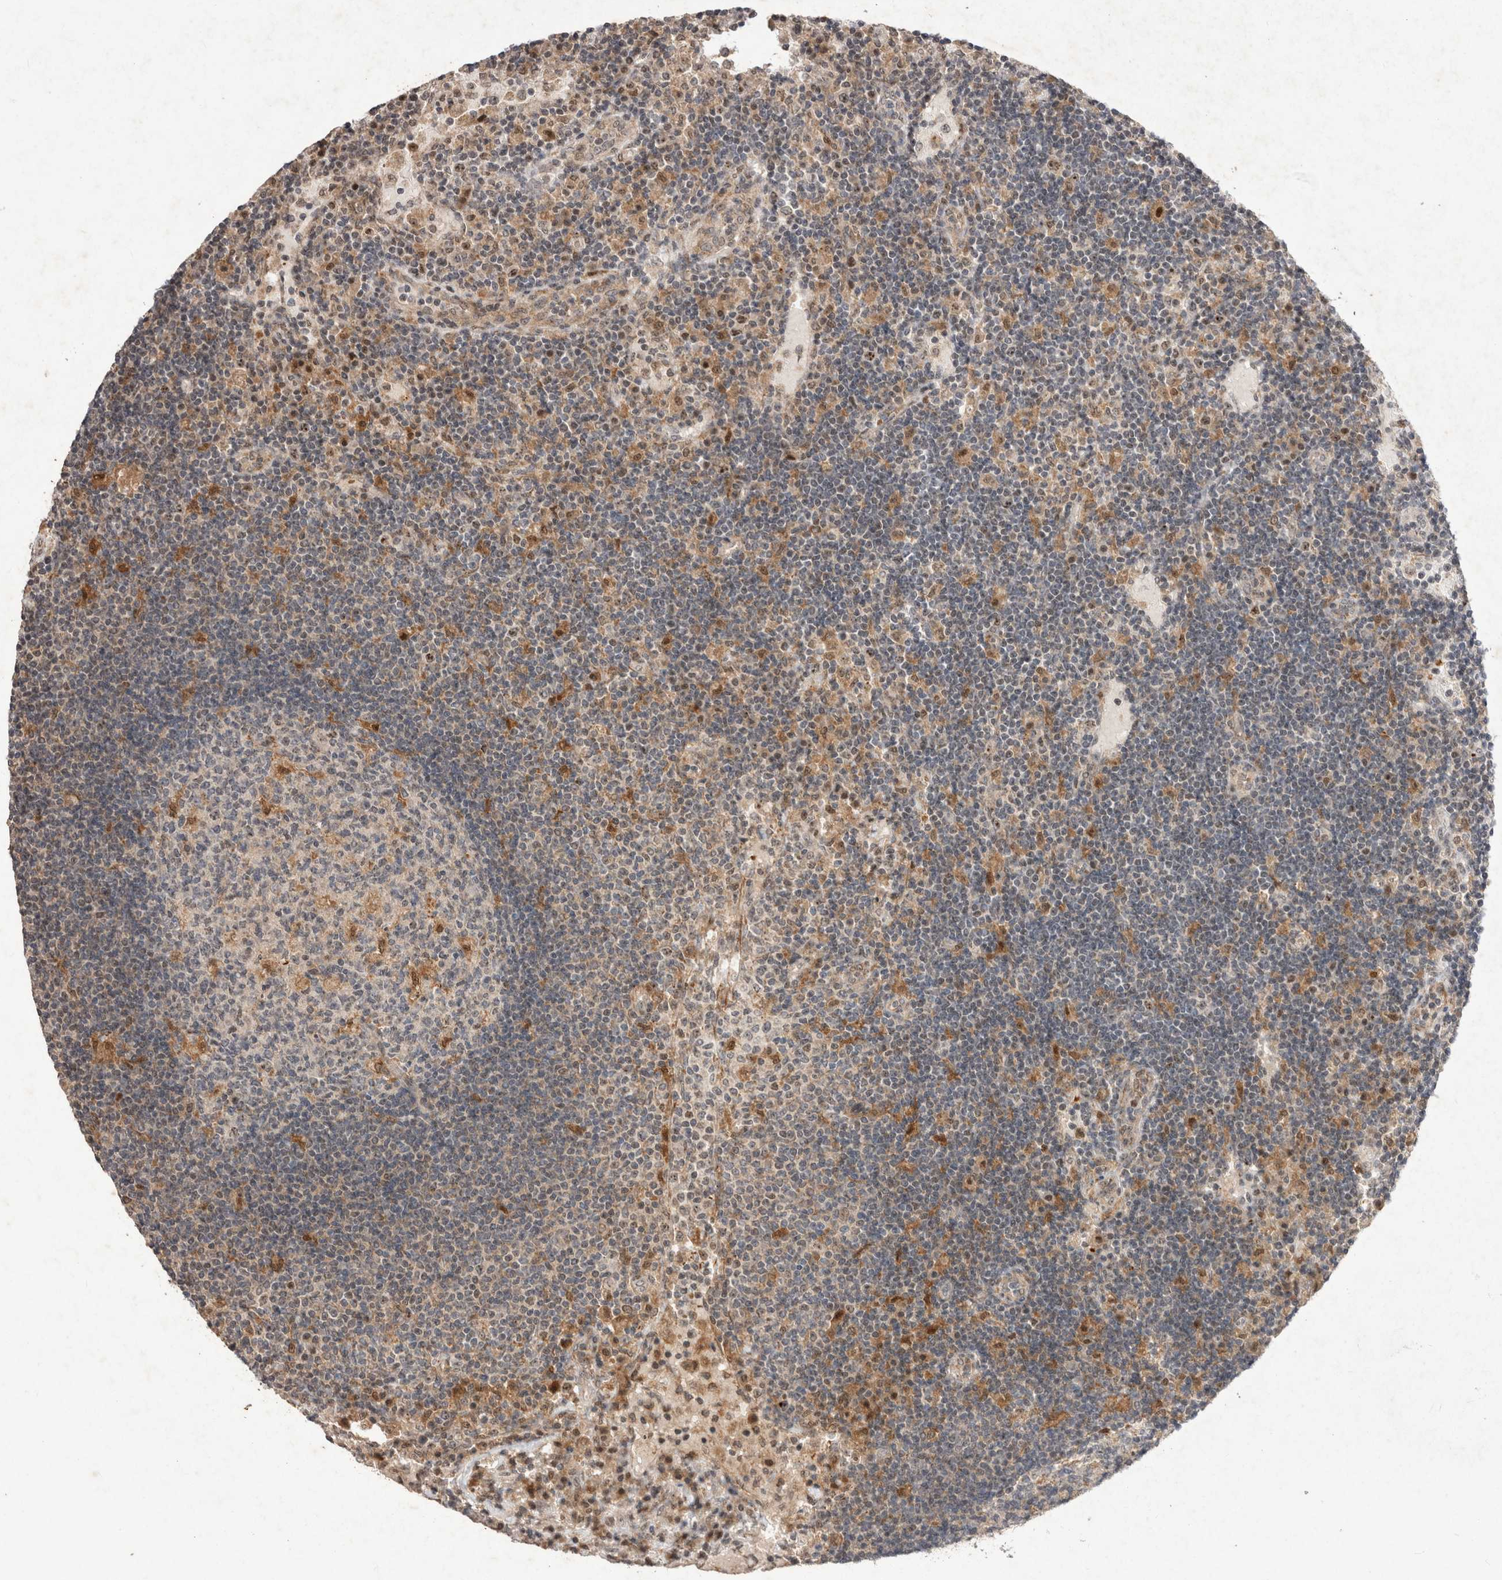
{"staining": {"intensity": "moderate", "quantity": "<25%", "location": "cytoplasmic/membranous,nuclear"}, "tissue": "lymph node", "cell_type": "Germinal center cells", "image_type": "normal", "snomed": [{"axis": "morphology", "description": "Normal tissue, NOS"}, {"axis": "topography", "description": "Lymph node"}], "caption": "Brown immunohistochemical staining in unremarkable human lymph node exhibits moderate cytoplasmic/membranous,nuclear staining in about <25% of germinal center cells.", "gene": "STK11", "patient": {"sex": "female", "age": 53}}